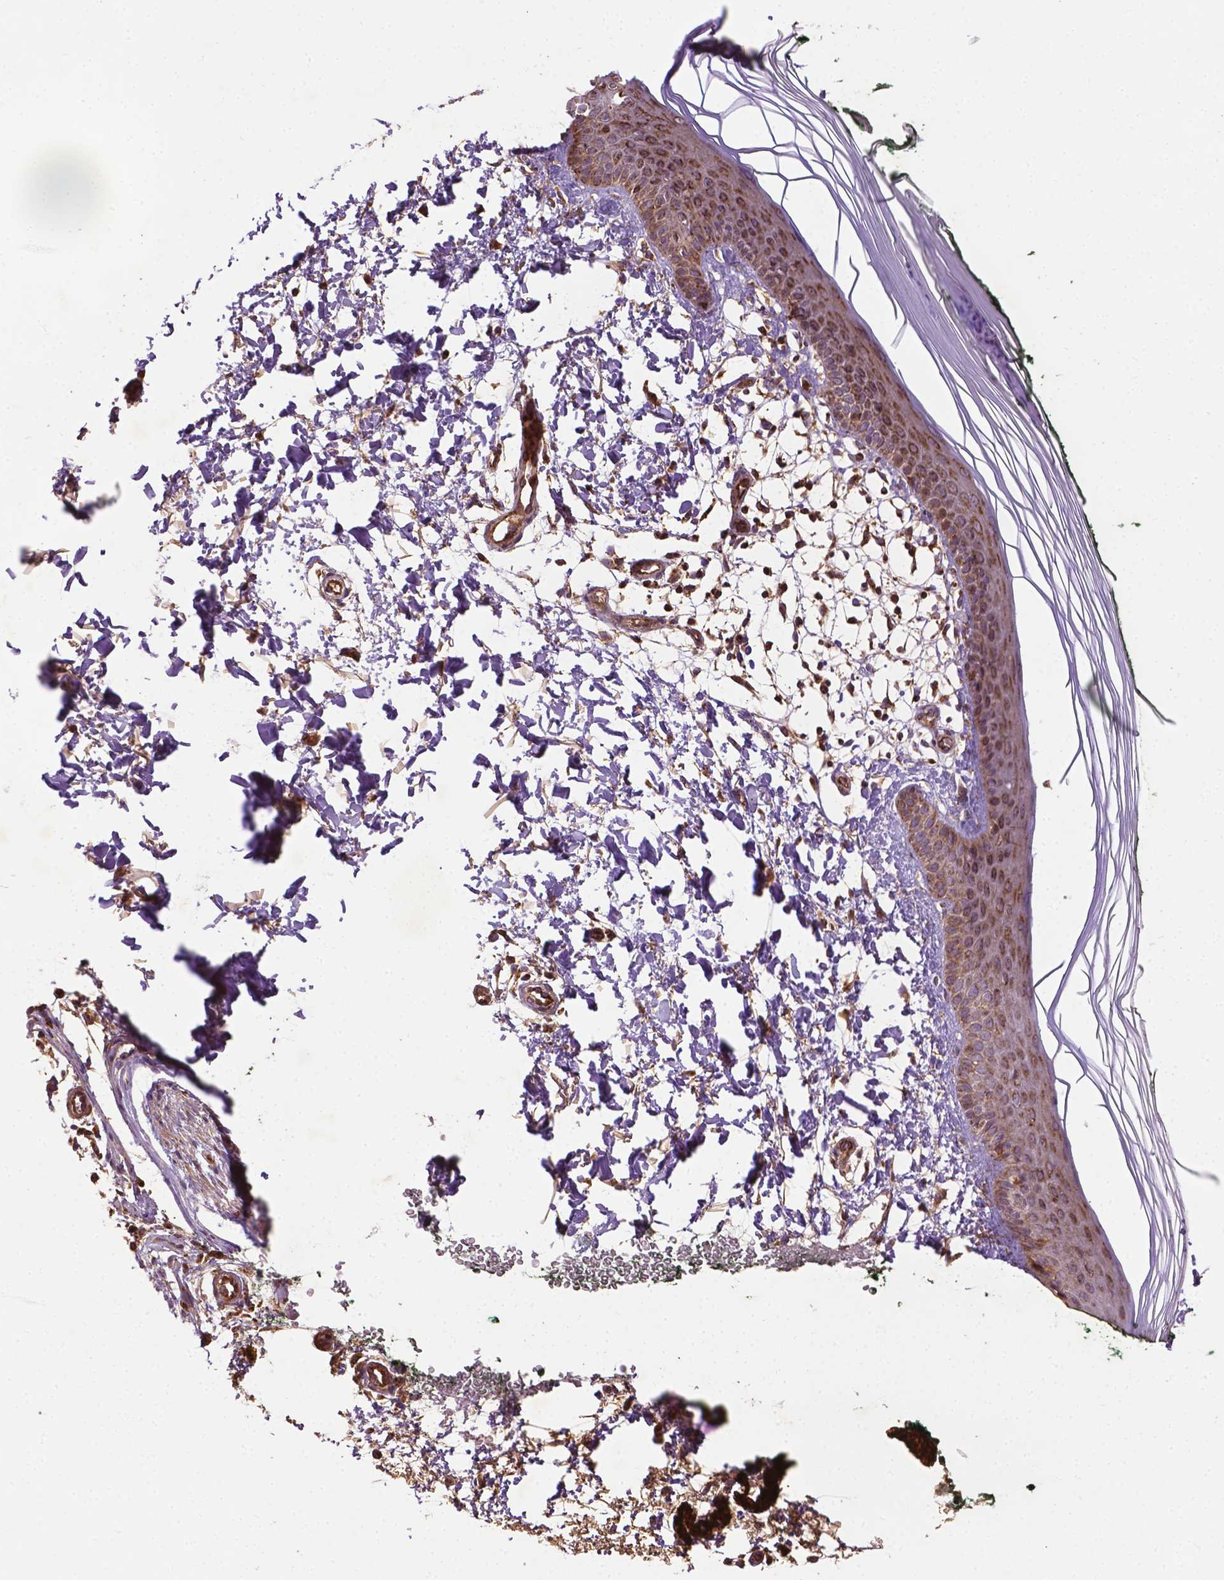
{"staining": {"intensity": "moderate", "quantity": ">75%", "location": "cytoplasmic/membranous"}, "tissue": "skin", "cell_type": "Fibroblasts", "image_type": "normal", "snomed": [{"axis": "morphology", "description": "Normal tissue, NOS"}, {"axis": "topography", "description": "Skin"}], "caption": "Skin was stained to show a protein in brown. There is medium levels of moderate cytoplasmic/membranous positivity in about >75% of fibroblasts. (Brightfield microscopy of DAB IHC at high magnification).", "gene": "LRR1", "patient": {"sex": "female", "age": 62}}